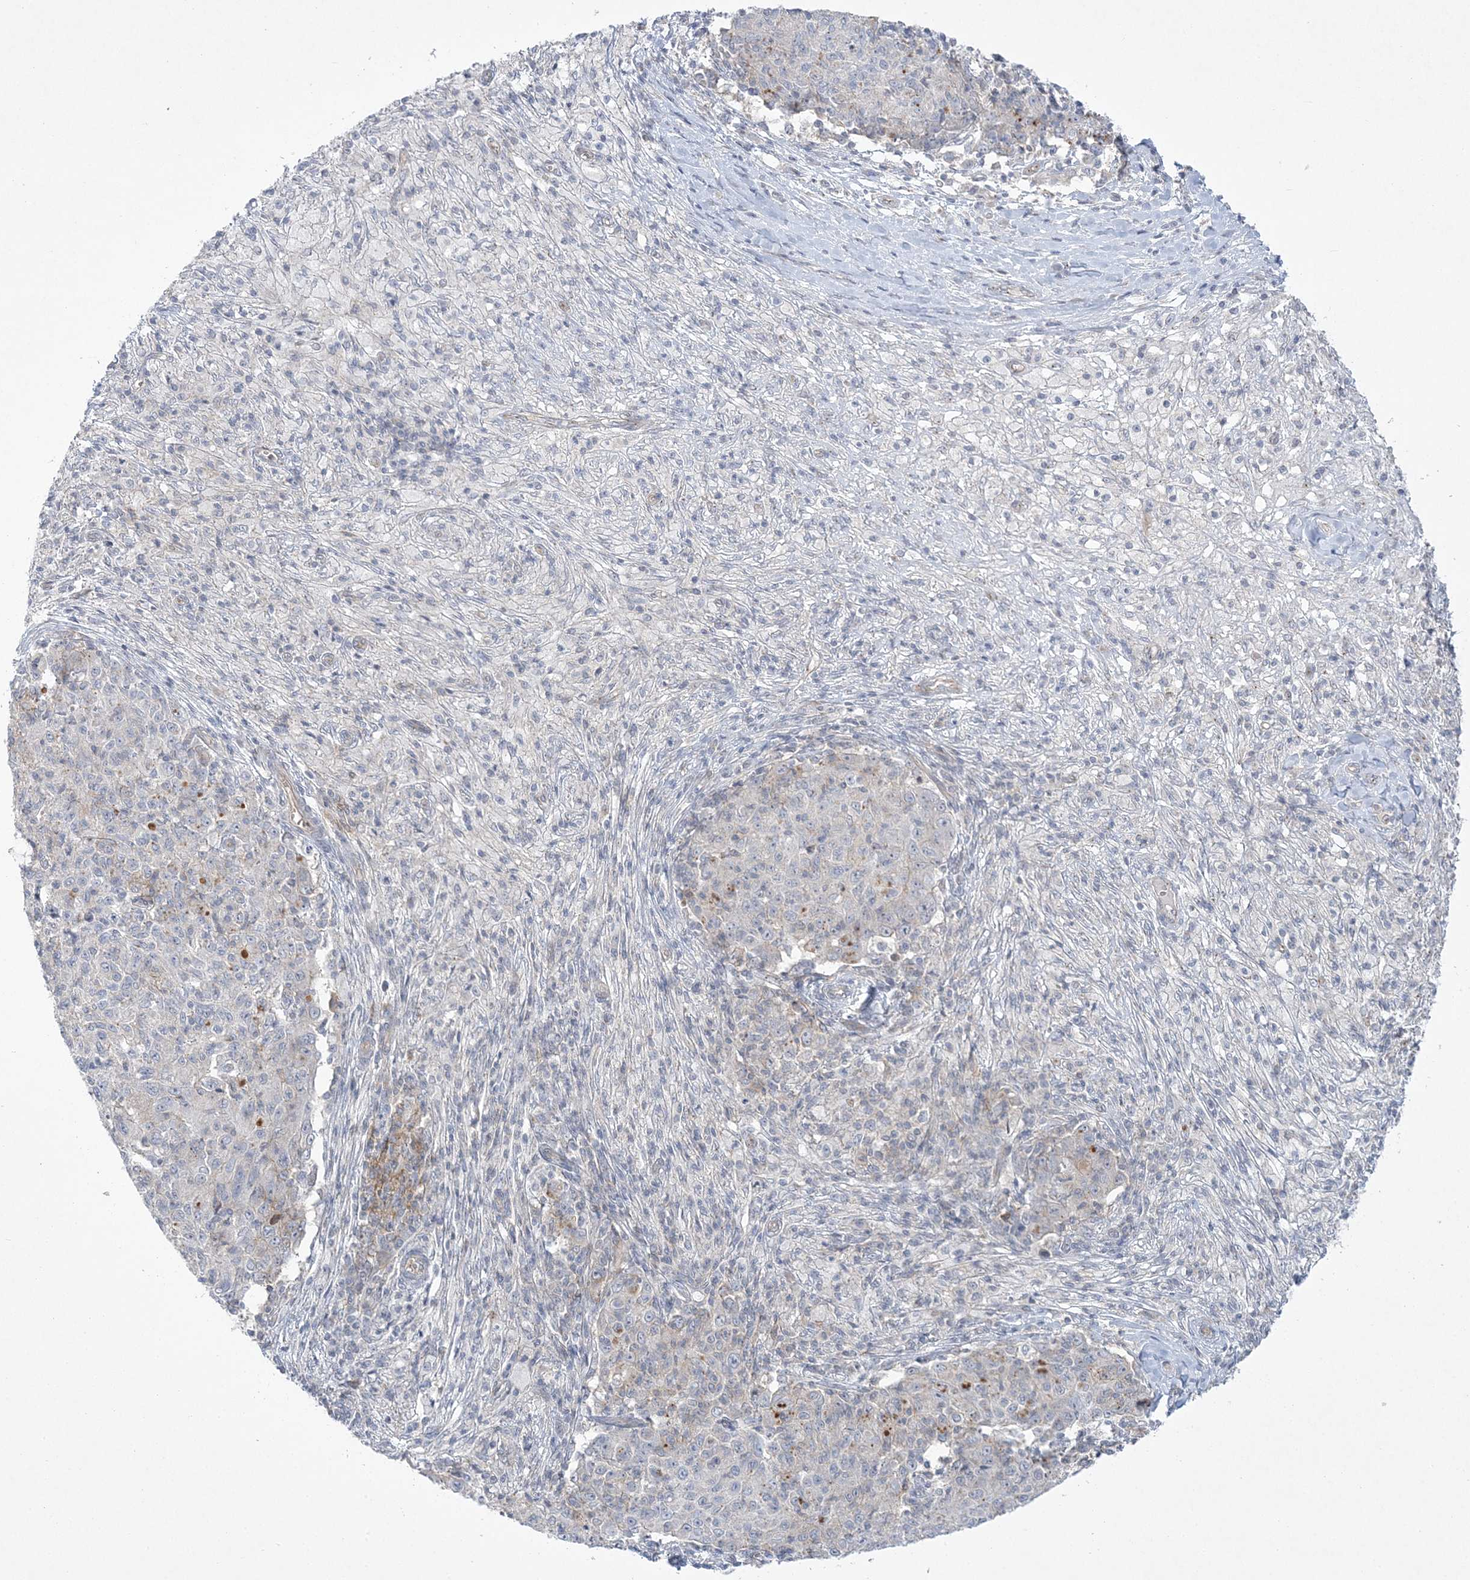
{"staining": {"intensity": "weak", "quantity": "<25%", "location": "cytoplasmic/membranous"}, "tissue": "ovarian cancer", "cell_type": "Tumor cells", "image_type": "cancer", "snomed": [{"axis": "morphology", "description": "Carcinoma, endometroid"}, {"axis": "topography", "description": "Ovary"}], "caption": "DAB (3,3'-diaminobenzidine) immunohistochemical staining of human ovarian cancer (endometroid carcinoma) shows no significant expression in tumor cells.", "gene": "ADAMTS12", "patient": {"sex": "female", "age": 42}}